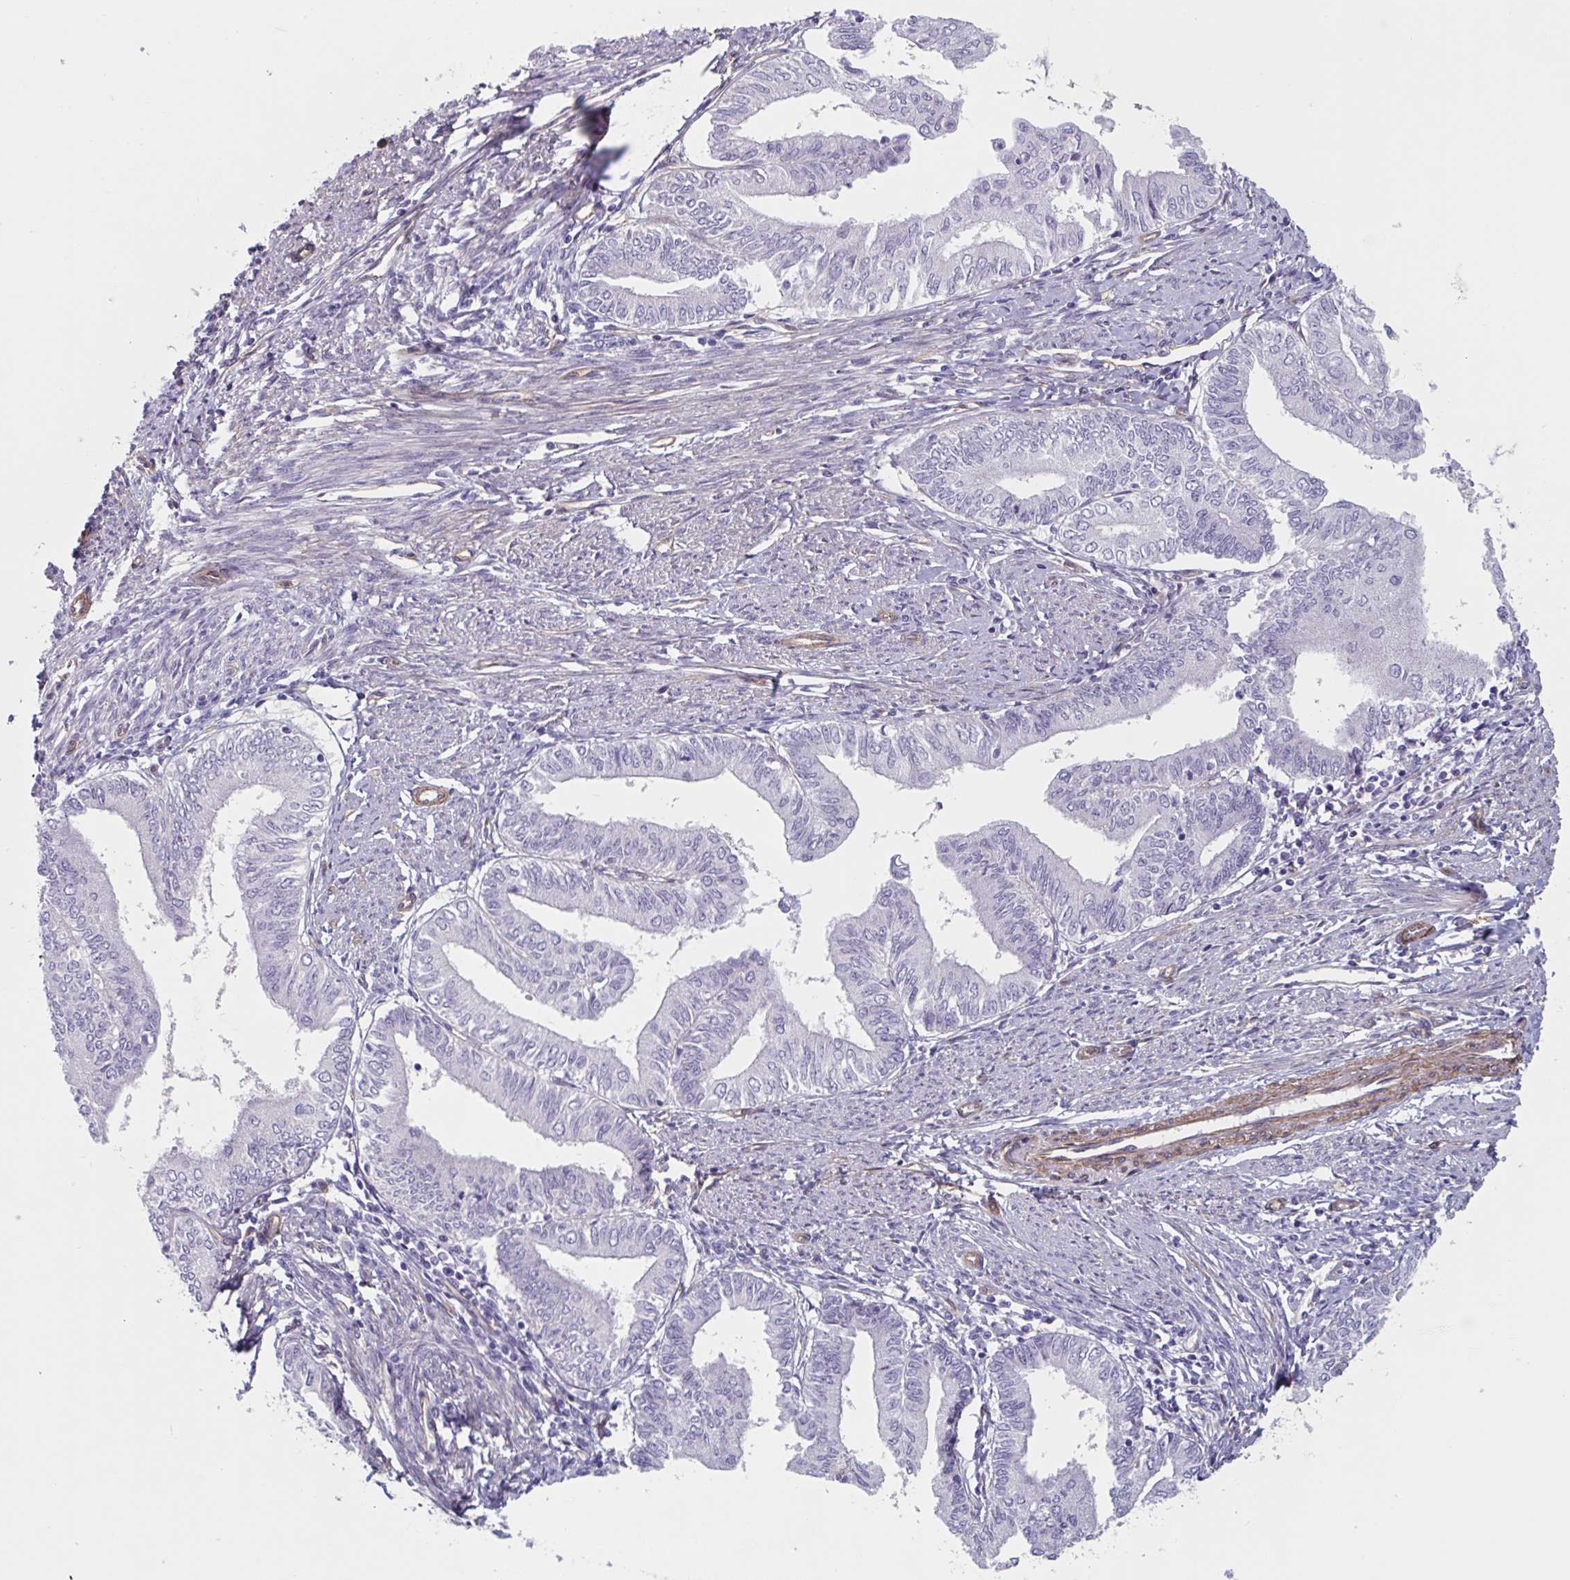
{"staining": {"intensity": "negative", "quantity": "none", "location": "none"}, "tissue": "endometrial cancer", "cell_type": "Tumor cells", "image_type": "cancer", "snomed": [{"axis": "morphology", "description": "Adenocarcinoma, NOS"}, {"axis": "topography", "description": "Endometrium"}], "caption": "DAB (3,3'-diaminobenzidine) immunohistochemical staining of endometrial adenocarcinoma displays no significant expression in tumor cells.", "gene": "CITED4", "patient": {"sex": "female", "age": 66}}